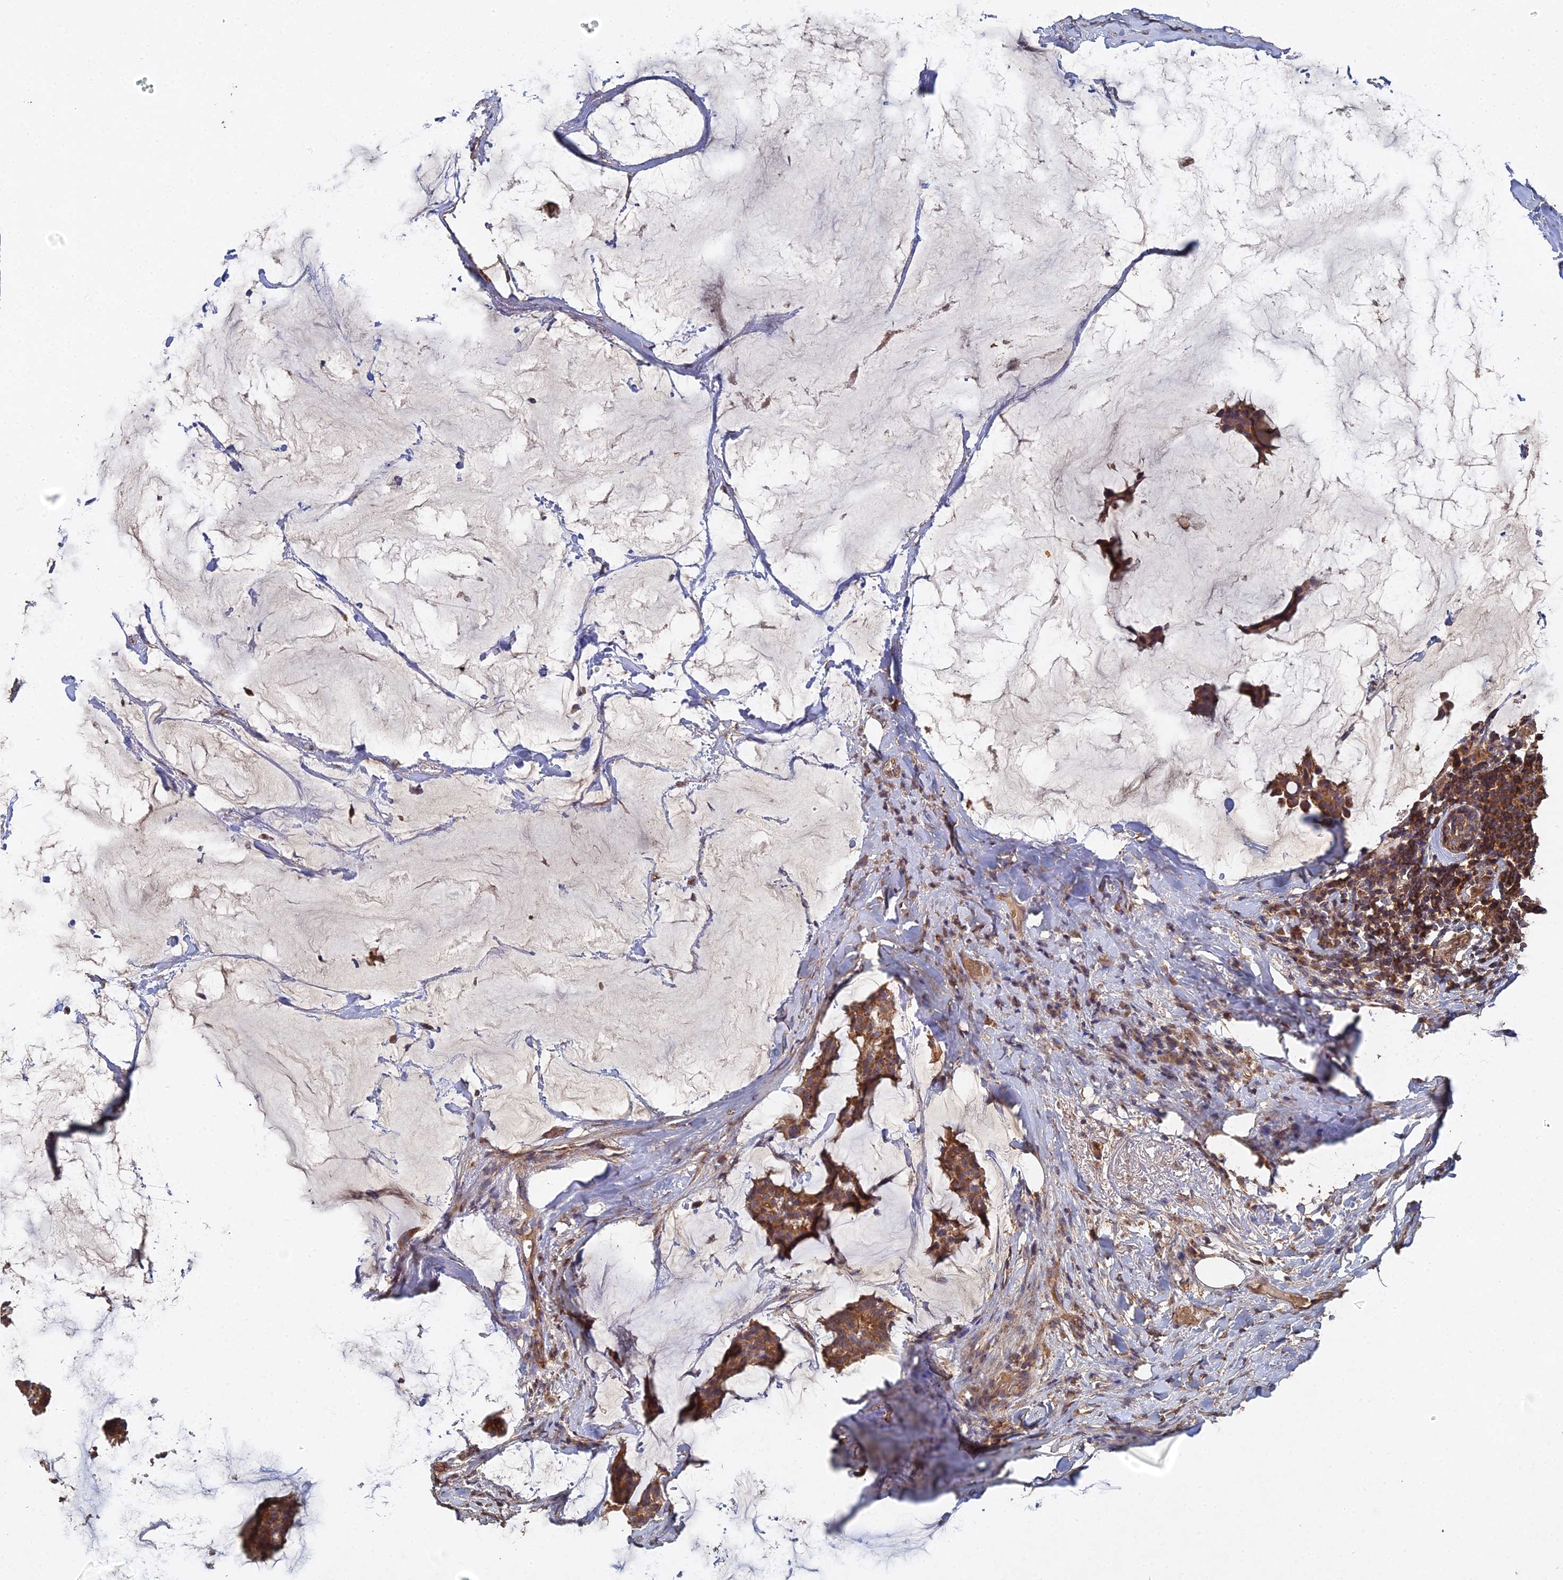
{"staining": {"intensity": "moderate", "quantity": ">75%", "location": "cytoplasmic/membranous"}, "tissue": "breast cancer", "cell_type": "Tumor cells", "image_type": "cancer", "snomed": [{"axis": "morphology", "description": "Duct carcinoma"}, {"axis": "topography", "description": "Breast"}], "caption": "Immunohistochemical staining of infiltrating ductal carcinoma (breast) reveals moderate cytoplasmic/membranous protein positivity in approximately >75% of tumor cells.", "gene": "SPANXN4", "patient": {"sex": "female", "age": 93}}